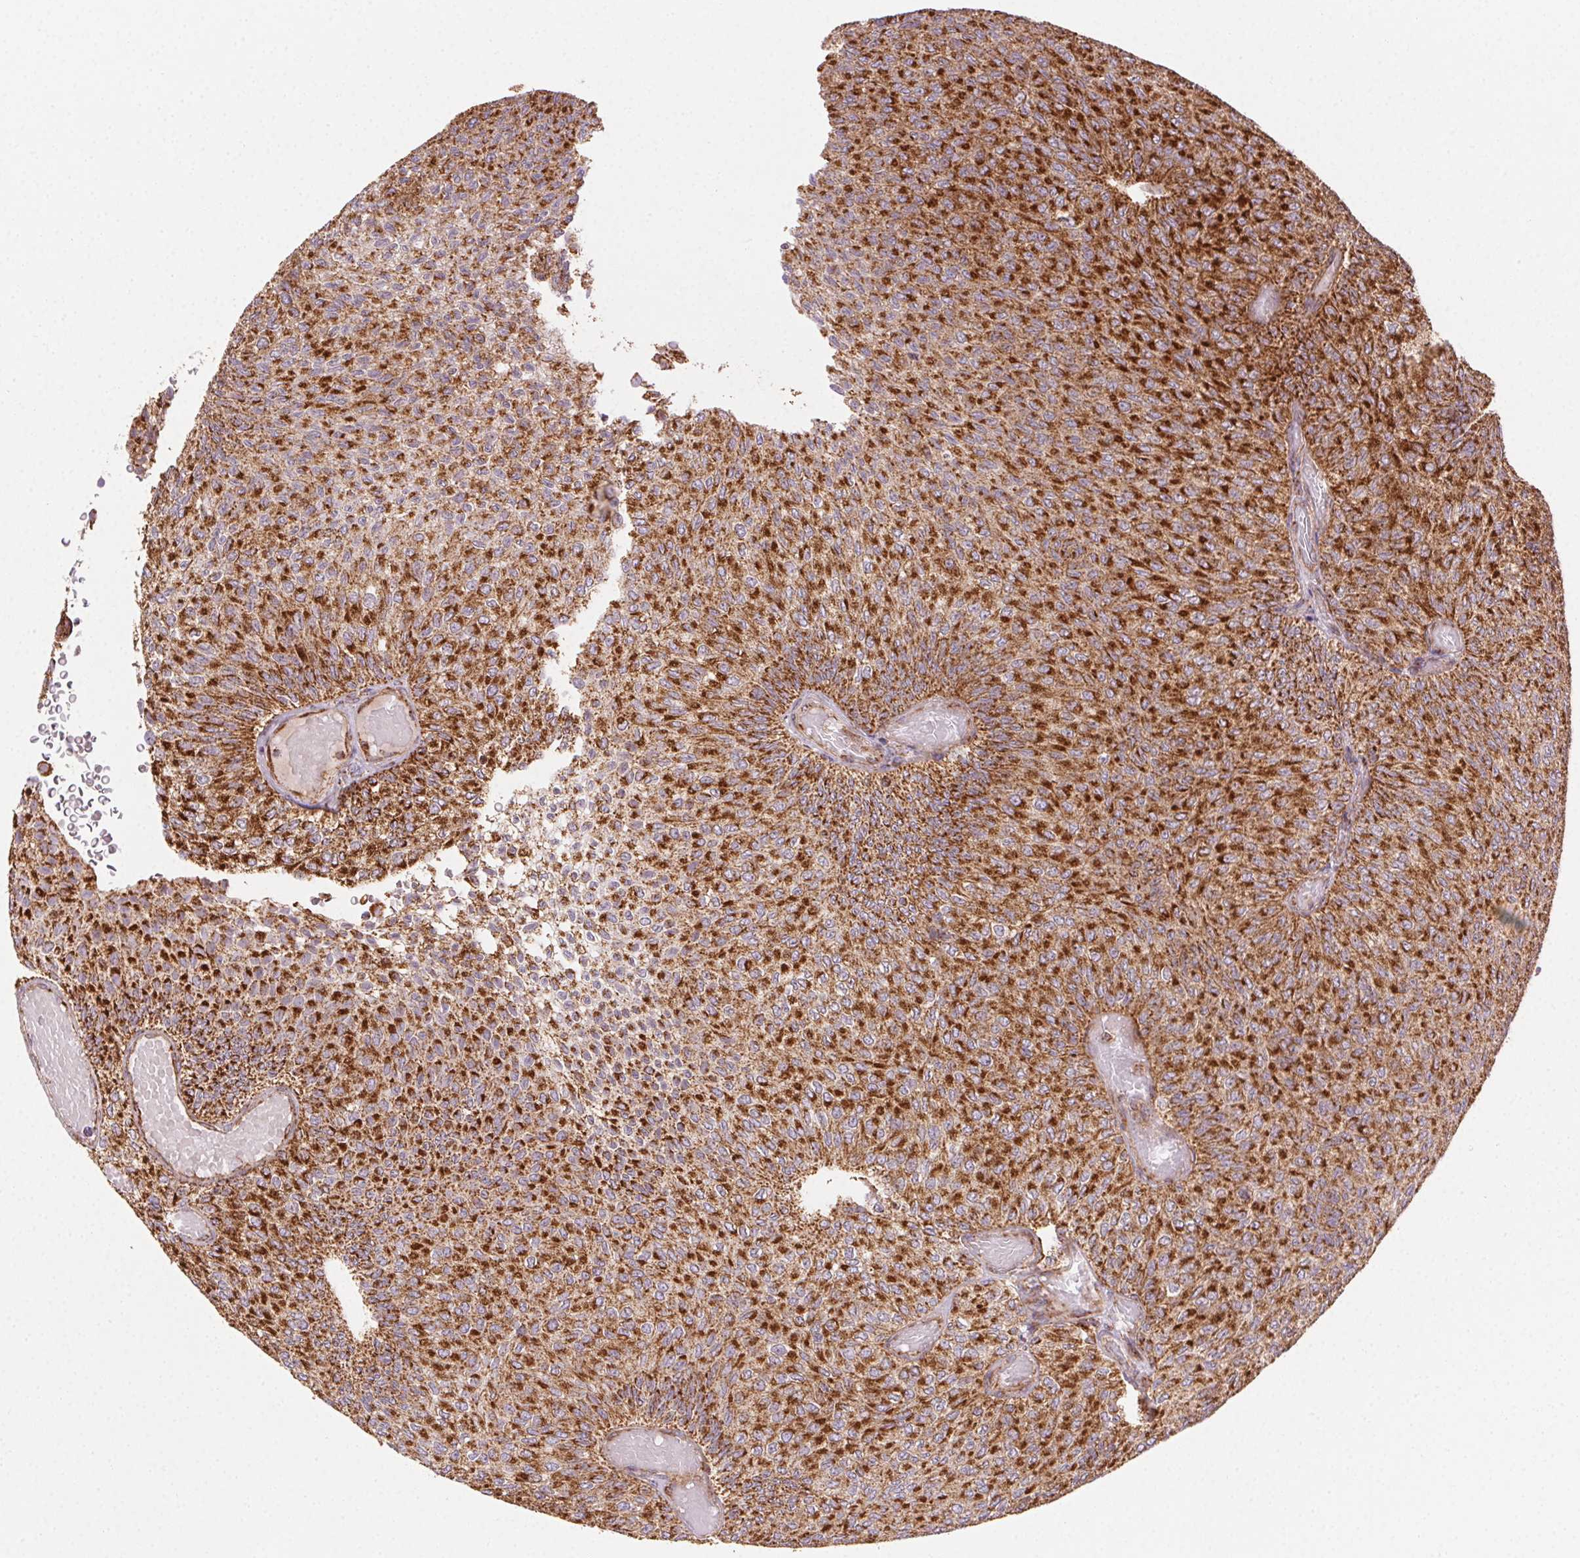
{"staining": {"intensity": "strong", "quantity": ">75%", "location": "cytoplasmic/membranous"}, "tissue": "urothelial cancer", "cell_type": "Tumor cells", "image_type": "cancer", "snomed": [{"axis": "morphology", "description": "Urothelial carcinoma, Low grade"}, {"axis": "topography", "description": "Urinary bladder"}], "caption": "This photomicrograph demonstrates urothelial cancer stained with IHC to label a protein in brown. The cytoplasmic/membranous of tumor cells show strong positivity for the protein. Nuclei are counter-stained blue.", "gene": "CLPB", "patient": {"sex": "male", "age": 78}}